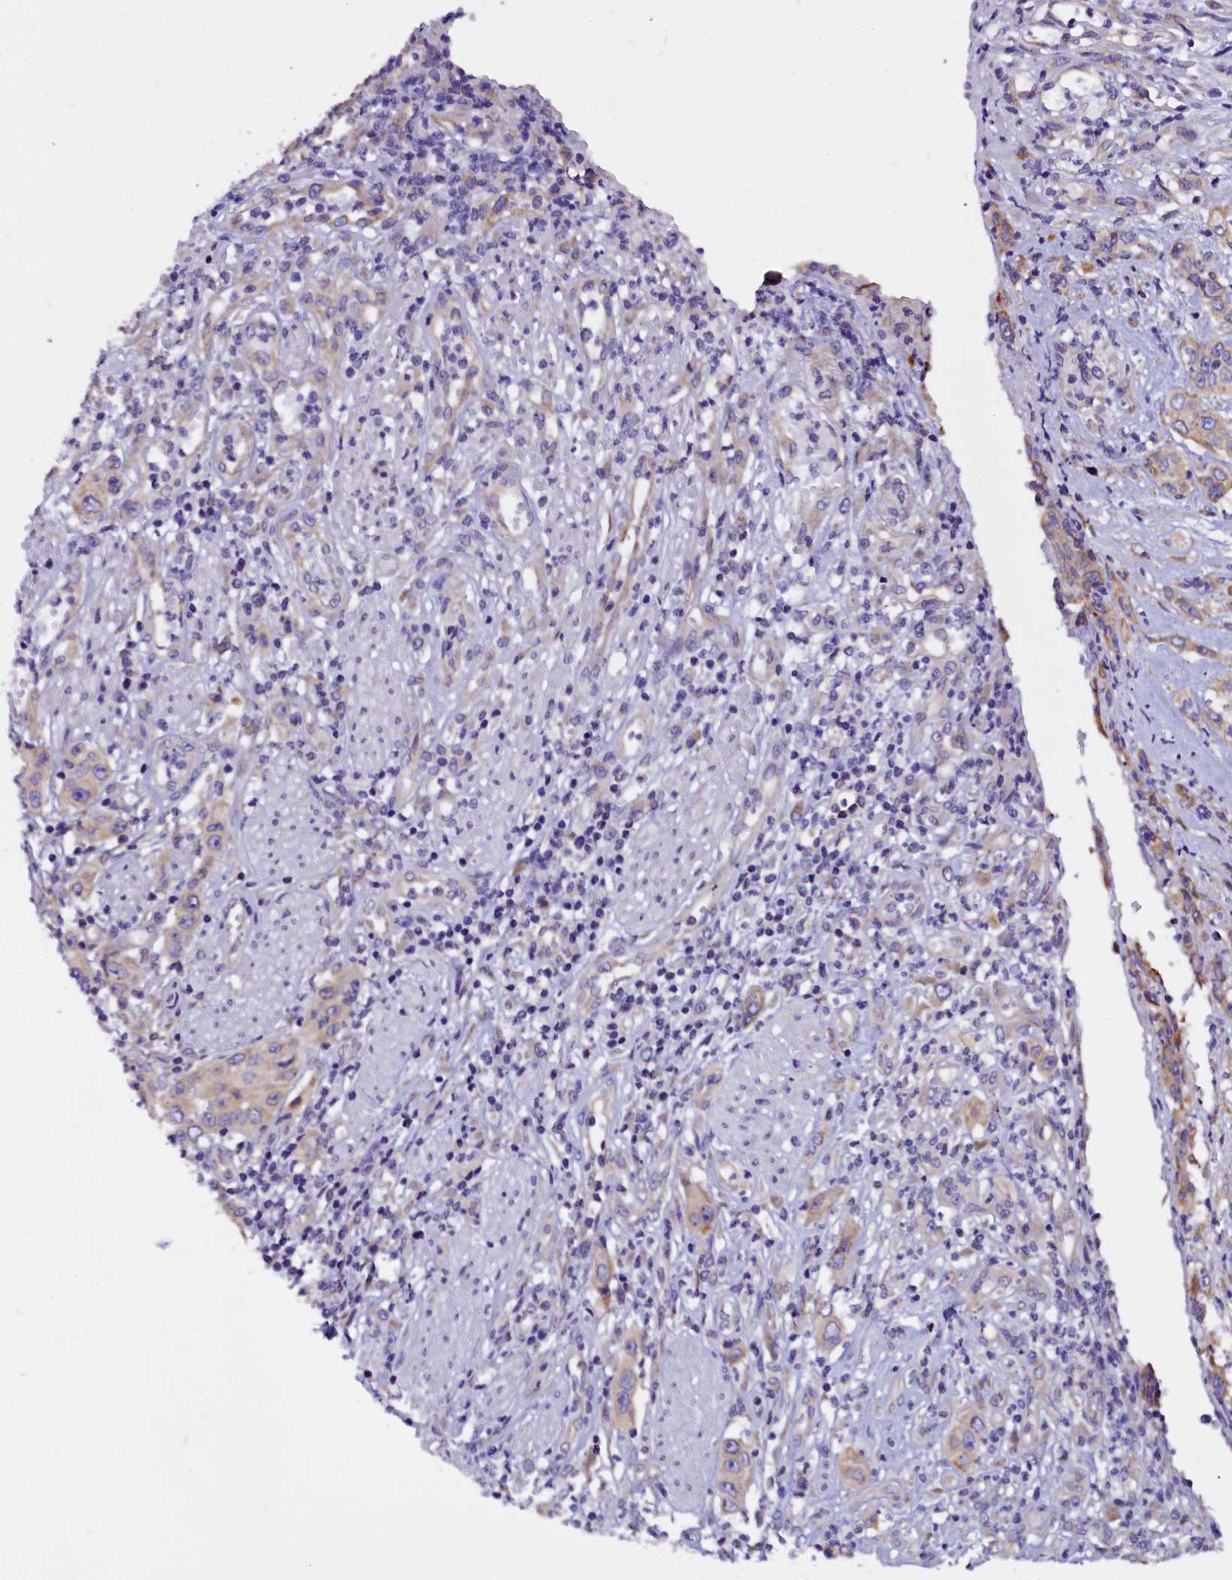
{"staining": {"intensity": "weak", "quantity": "<25%", "location": "cytoplasmic/membranous"}, "tissue": "stomach cancer", "cell_type": "Tumor cells", "image_type": "cancer", "snomed": [{"axis": "morphology", "description": "Adenocarcinoma, NOS"}, {"axis": "topography", "description": "Stomach, upper"}], "caption": "Immunohistochemistry (IHC) micrograph of human stomach adenocarcinoma stained for a protein (brown), which reveals no positivity in tumor cells. (Brightfield microscopy of DAB (3,3'-diaminobenzidine) immunohistochemistry at high magnification).", "gene": "CEP170", "patient": {"sex": "male", "age": 62}}